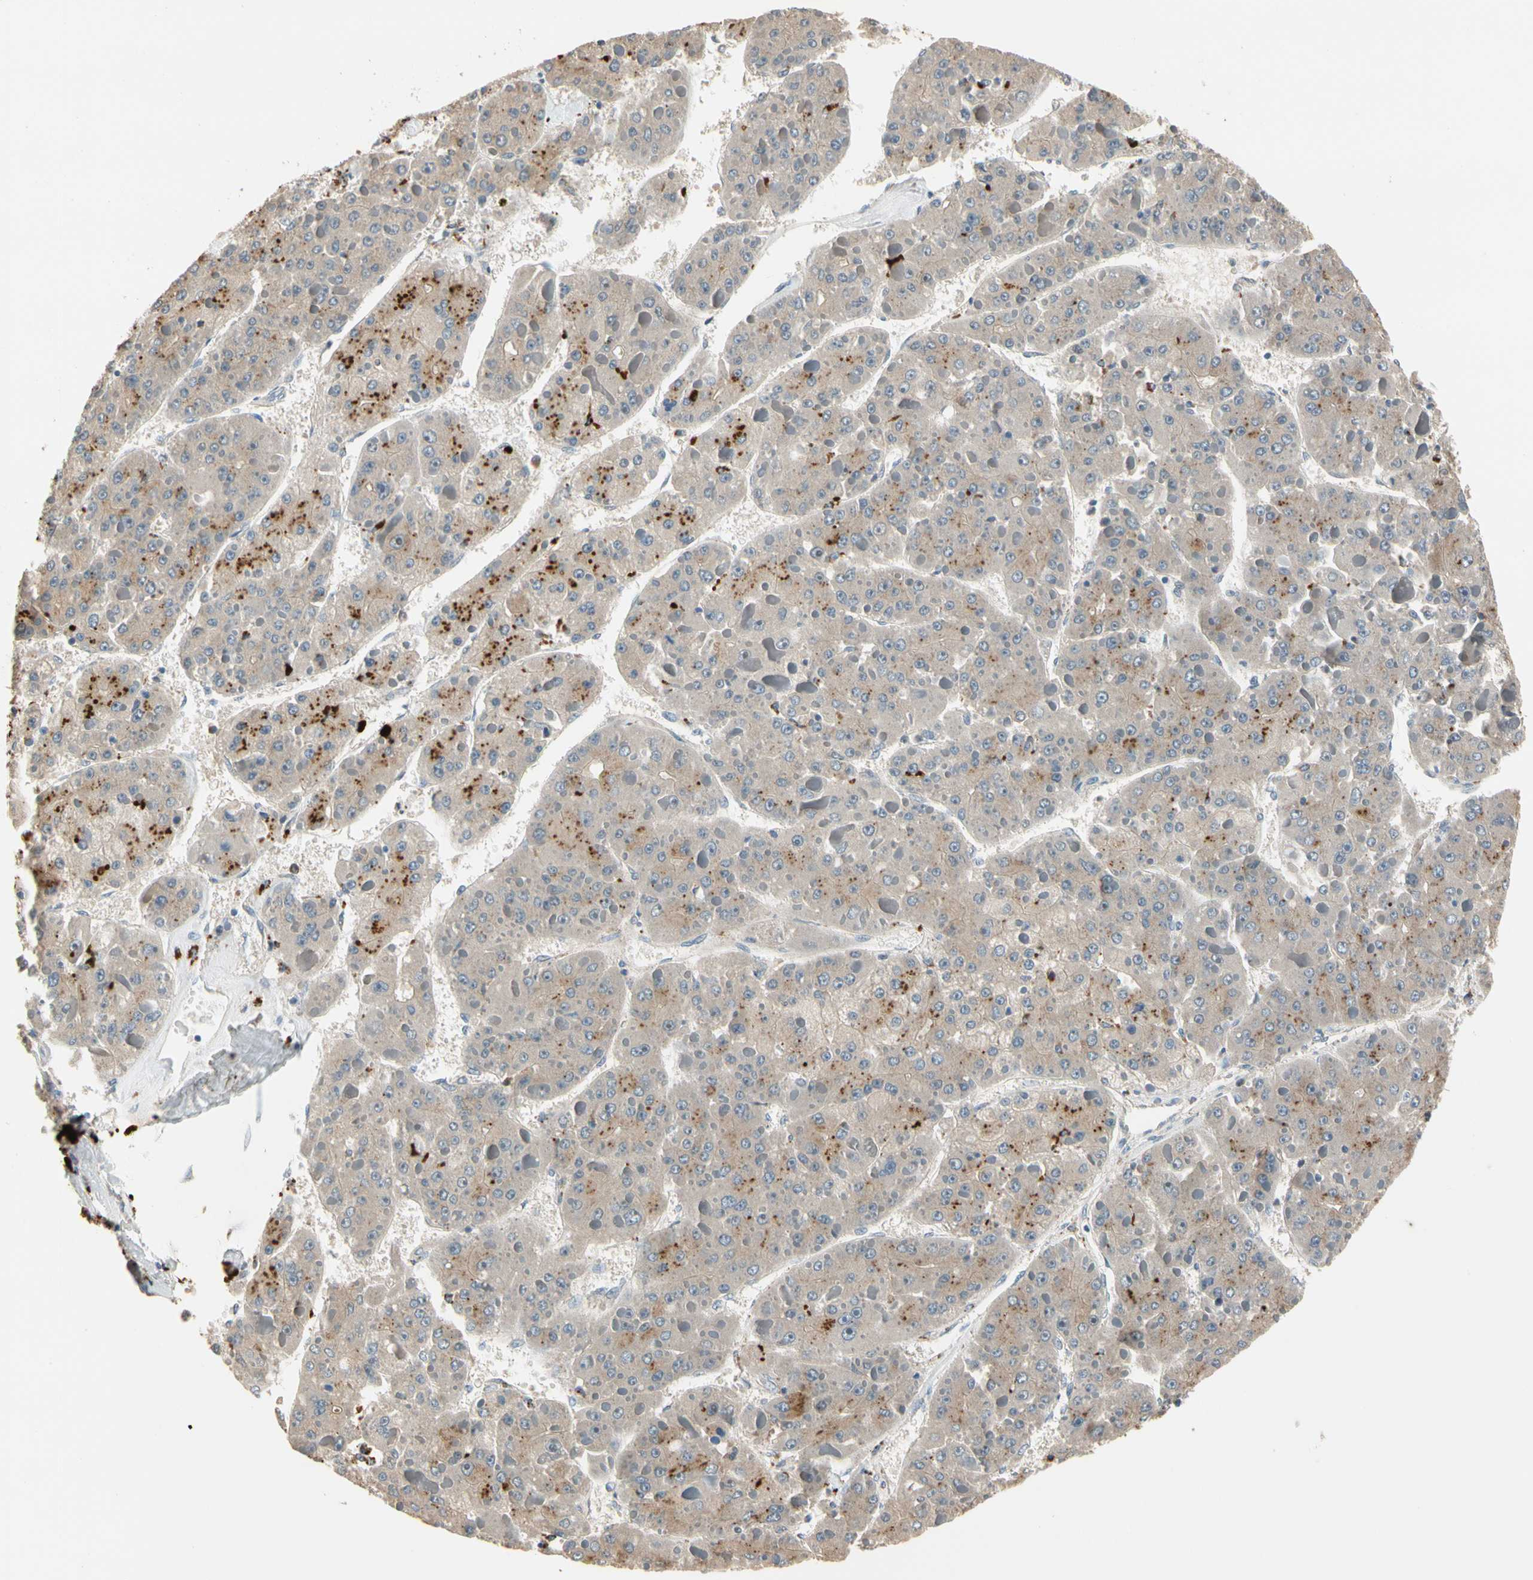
{"staining": {"intensity": "strong", "quantity": "<25%", "location": "cytoplasmic/membranous"}, "tissue": "liver cancer", "cell_type": "Tumor cells", "image_type": "cancer", "snomed": [{"axis": "morphology", "description": "Carcinoma, Hepatocellular, NOS"}, {"axis": "topography", "description": "Liver"}], "caption": "Strong cytoplasmic/membranous expression for a protein is appreciated in about <25% of tumor cells of liver cancer using immunohistochemistry.", "gene": "GM2A", "patient": {"sex": "female", "age": 73}}